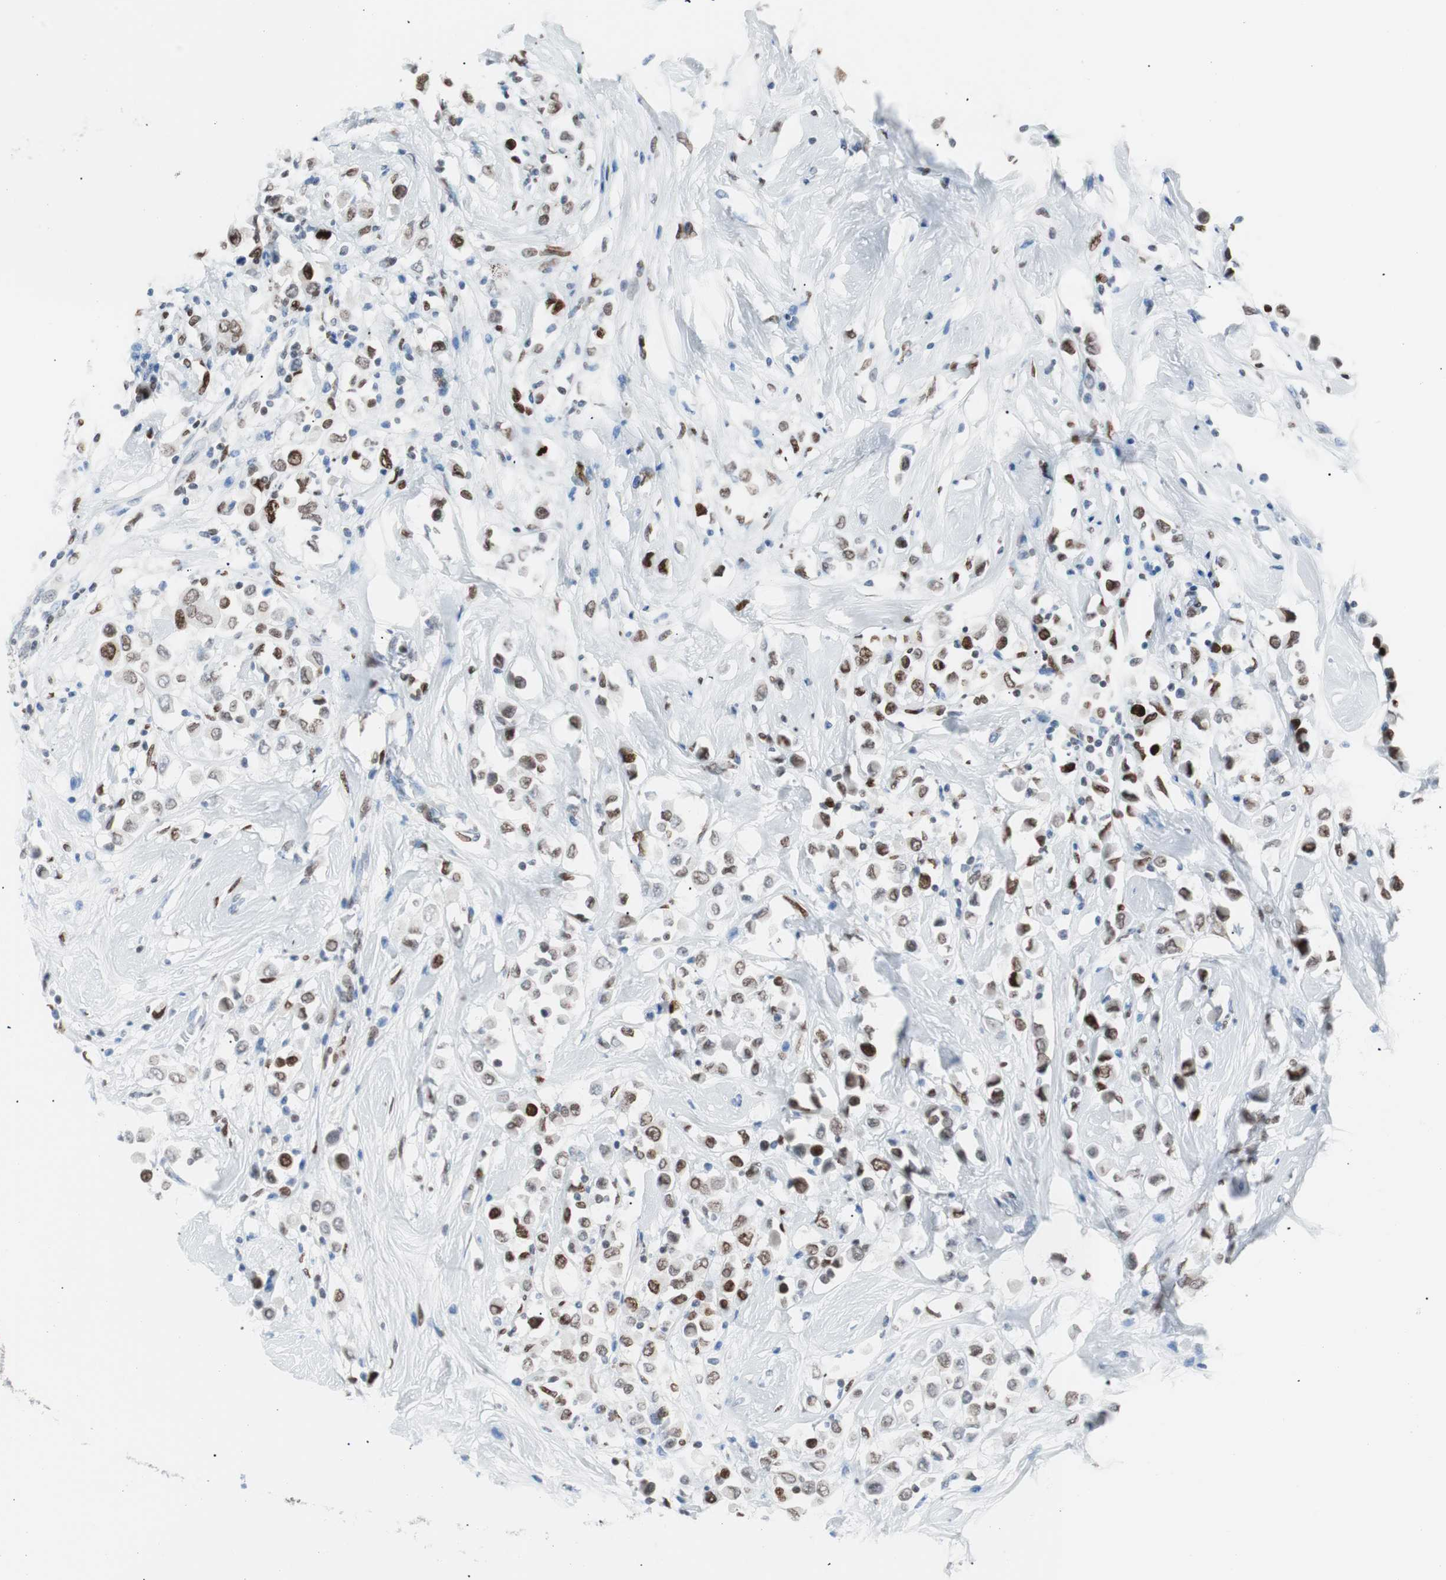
{"staining": {"intensity": "moderate", "quantity": "25%-75%", "location": "nuclear"}, "tissue": "breast cancer", "cell_type": "Tumor cells", "image_type": "cancer", "snomed": [{"axis": "morphology", "description": "Duct carcinoma"}, {"axis": "topography", "description": "Breast"}], "caption": "Tumor cells display medium levels of moderate nuclear expression in approximately 25%-75% of cells in human breast cancer (infiltrating ductal carcinoma). Nuclei are stained in blue.", "gene": "CEBPB", "patient": {"sex": "female", "age": 61}}